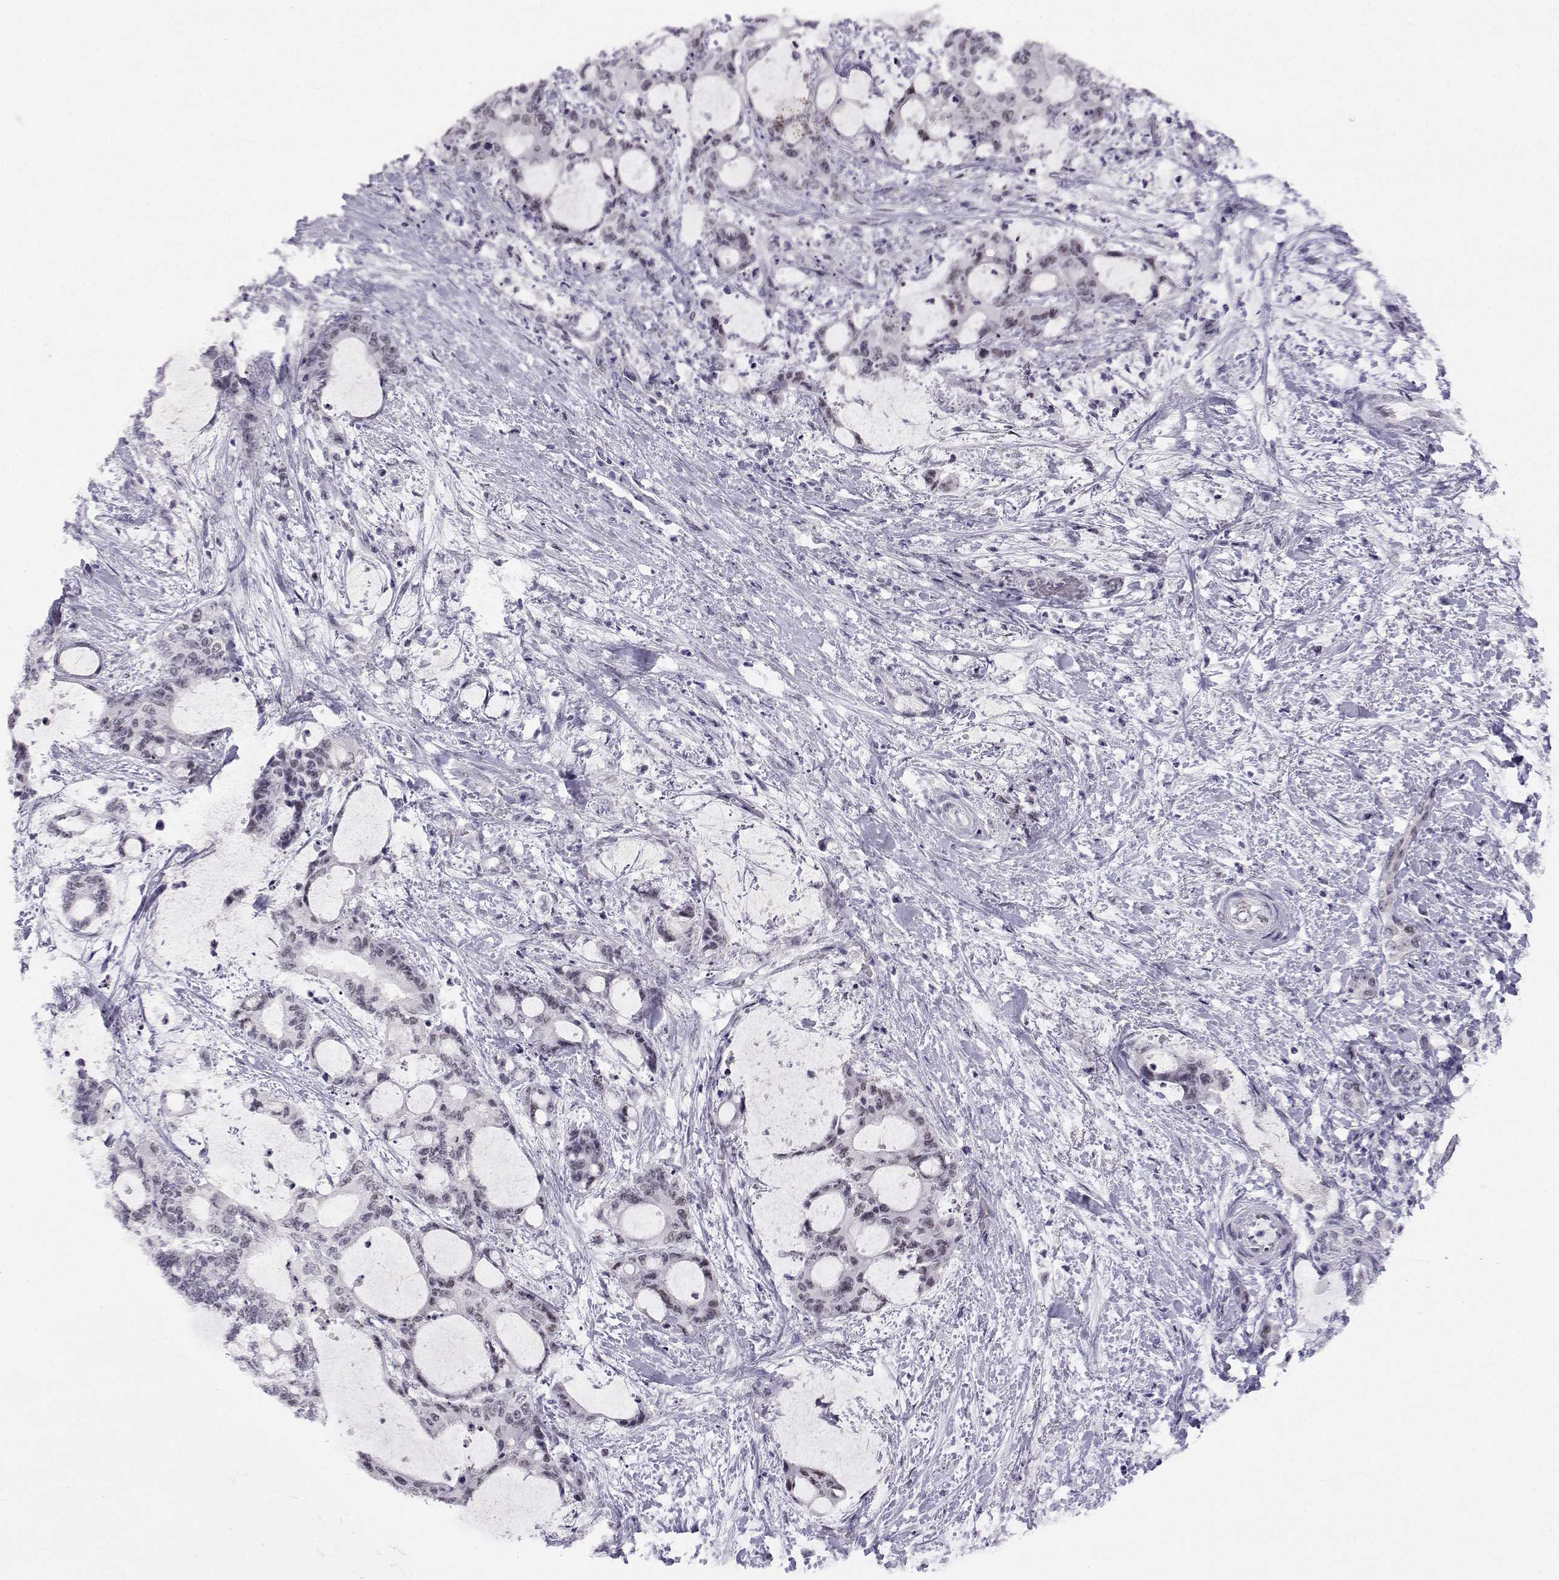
{"staining": {"intensity": "negative", "quantity": "none", "location": "none"}, "tissue": "liver cancer", "cell_type": "Tumor cells", "image_type": "cancer", "snomed": [{"axis": "morphology", "description": "Normal tissue, NOS"}, {"axis": "morphology", "description": "Cholangiocarcinoma"}, {"axis": "topography", "description": "Liver"}, {"axis": "topography", "description": "Peripheral nerve tissue"}], "caption": "Immunohistochemistry of human cholangiocarcinoma (liver) displays no positivity in tumor cells.", "gene": "MED26", "patient": {"sex": "female", "age": 73}}